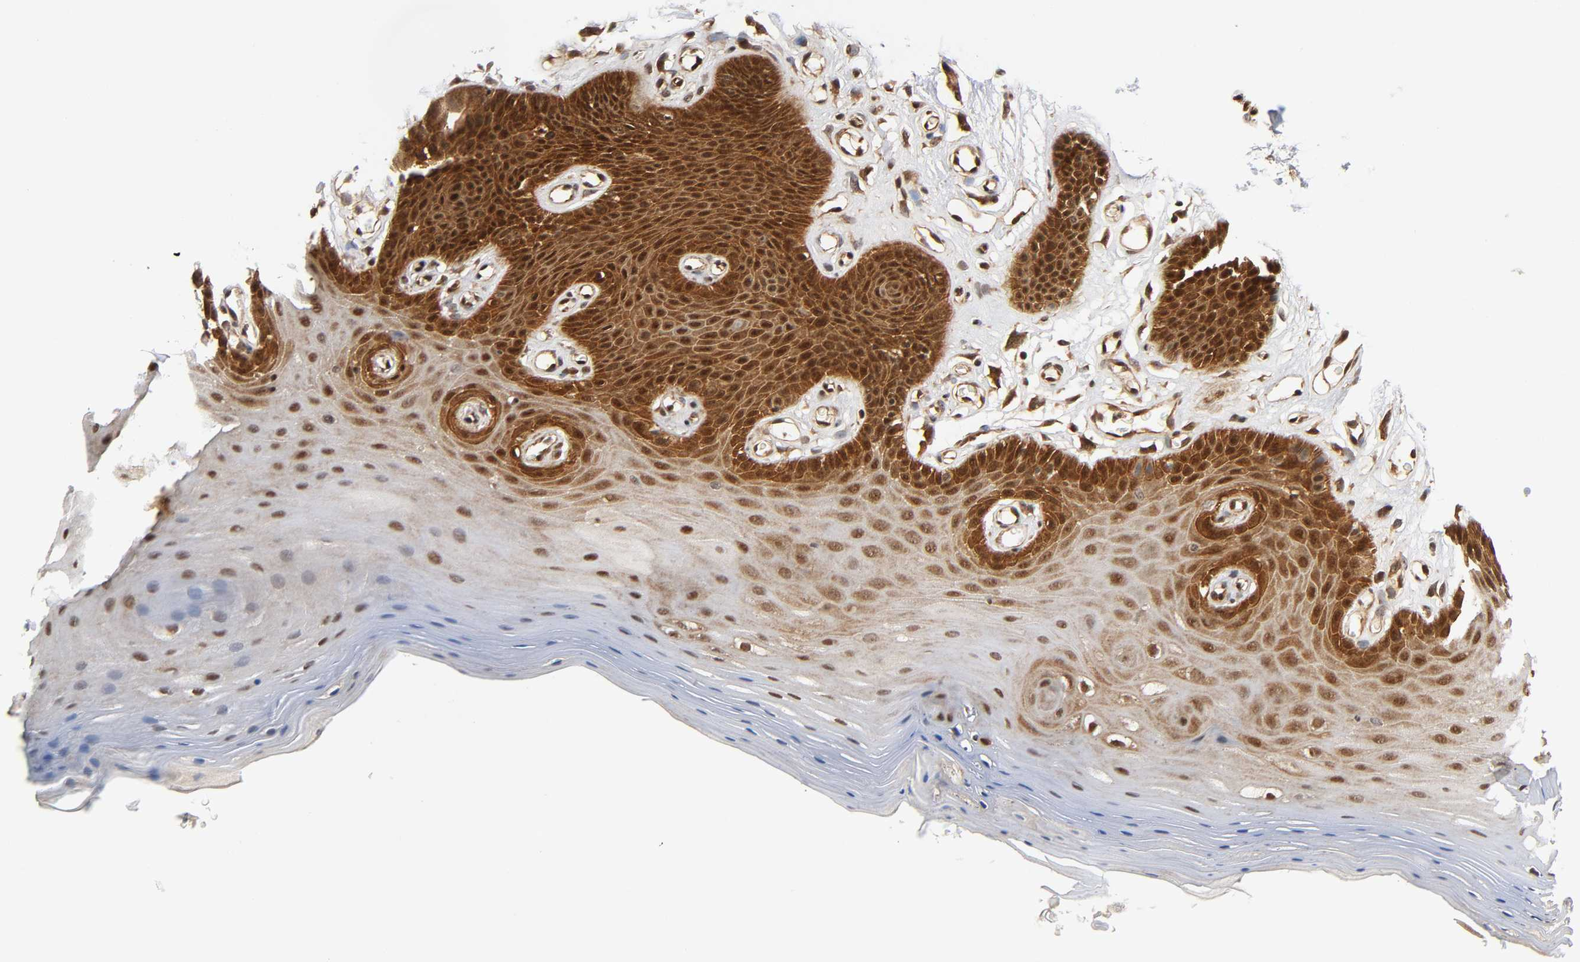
{"staining": {"intensity": "strong", "quantity": ">75%", "location": "cytoplasmic/membranous,nuclear"}, "tissue": "oral mucosa", "cell_type": "Squamous epithelial cells", "image_type": "normal", "snomed": [{"axis": "morphology", "description": "Normal tissue, NOS"}, {"axis": "morphology", "description": "Squamous cell carcinoma, NOS"}, {"axis": "topography", "description": "Skeletal muscle"}, {"axis": "topography", "description": "Oral tissue"}, {"axis": "topography", "description": "Head-Neck"}], "caption": "DAB (3,3'-diaminobenzidine) immunohistochemical staining of normal oral mucosa exhibits strong cytoplasmic/membranous,nuclear protein positivity in approximately >75% of squamous epithelial cells.", "gene": "IQCJ", "patient": {"sex": "male", "age": 71}}